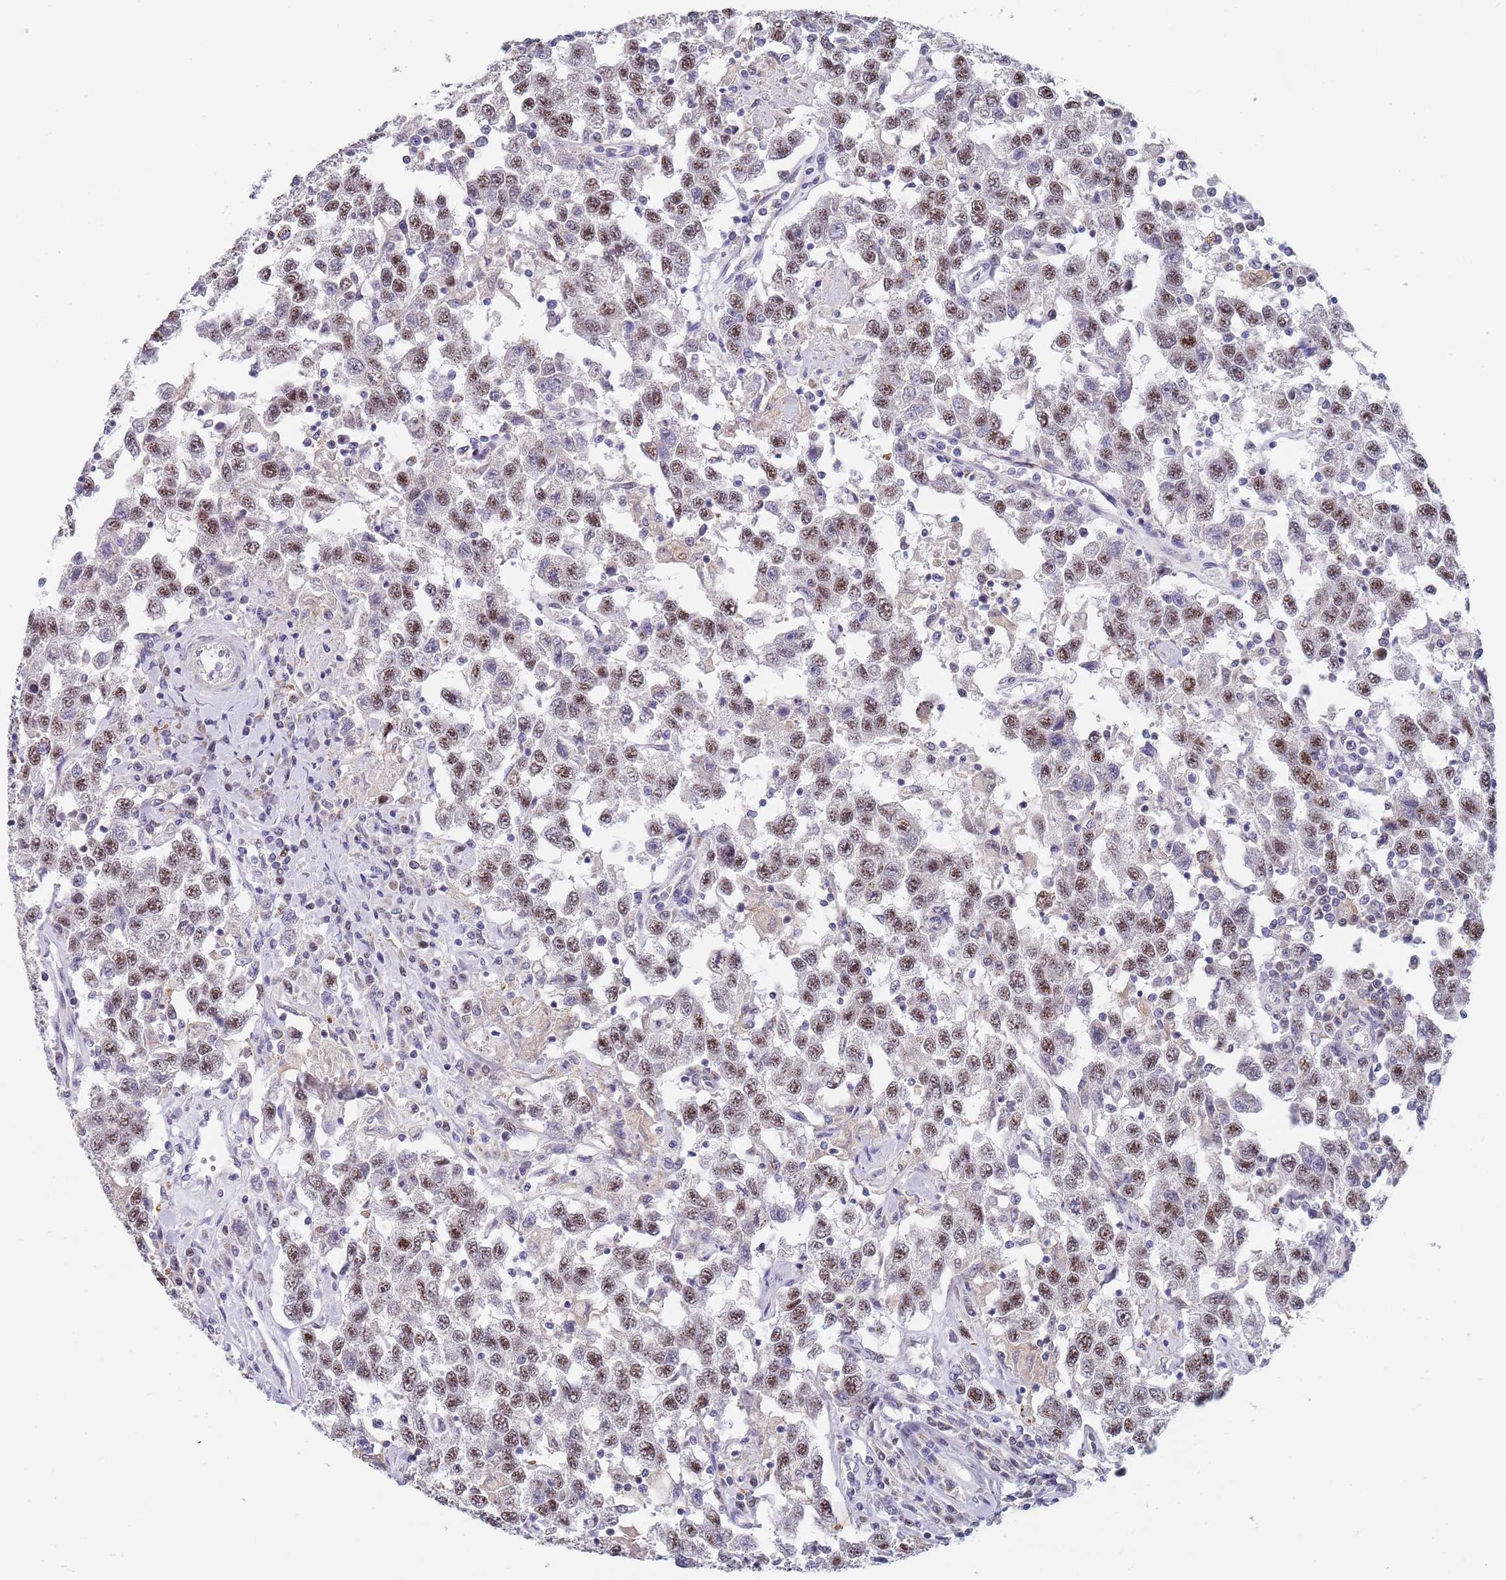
{"staining": {"intensity": "moderate", "quantity": ">75%", "location": "nuclear"}, "tissue": "testis cancer", "cell_type": "Tumor cells", "image_type": "cancer", "snomed": [{"axis": "morphology", "description": "Seminoma, NOS"}, {"axis": "topography", "description": "Testis"}], "caption": "A micrograph showing moderate nuclear staining in approximately >75% of tumor cells in testis seminoma, as visualized by brown immunohistochemical staining.", "gene": "PLCL2", "patient": {"sex": "male", "age": 41}}